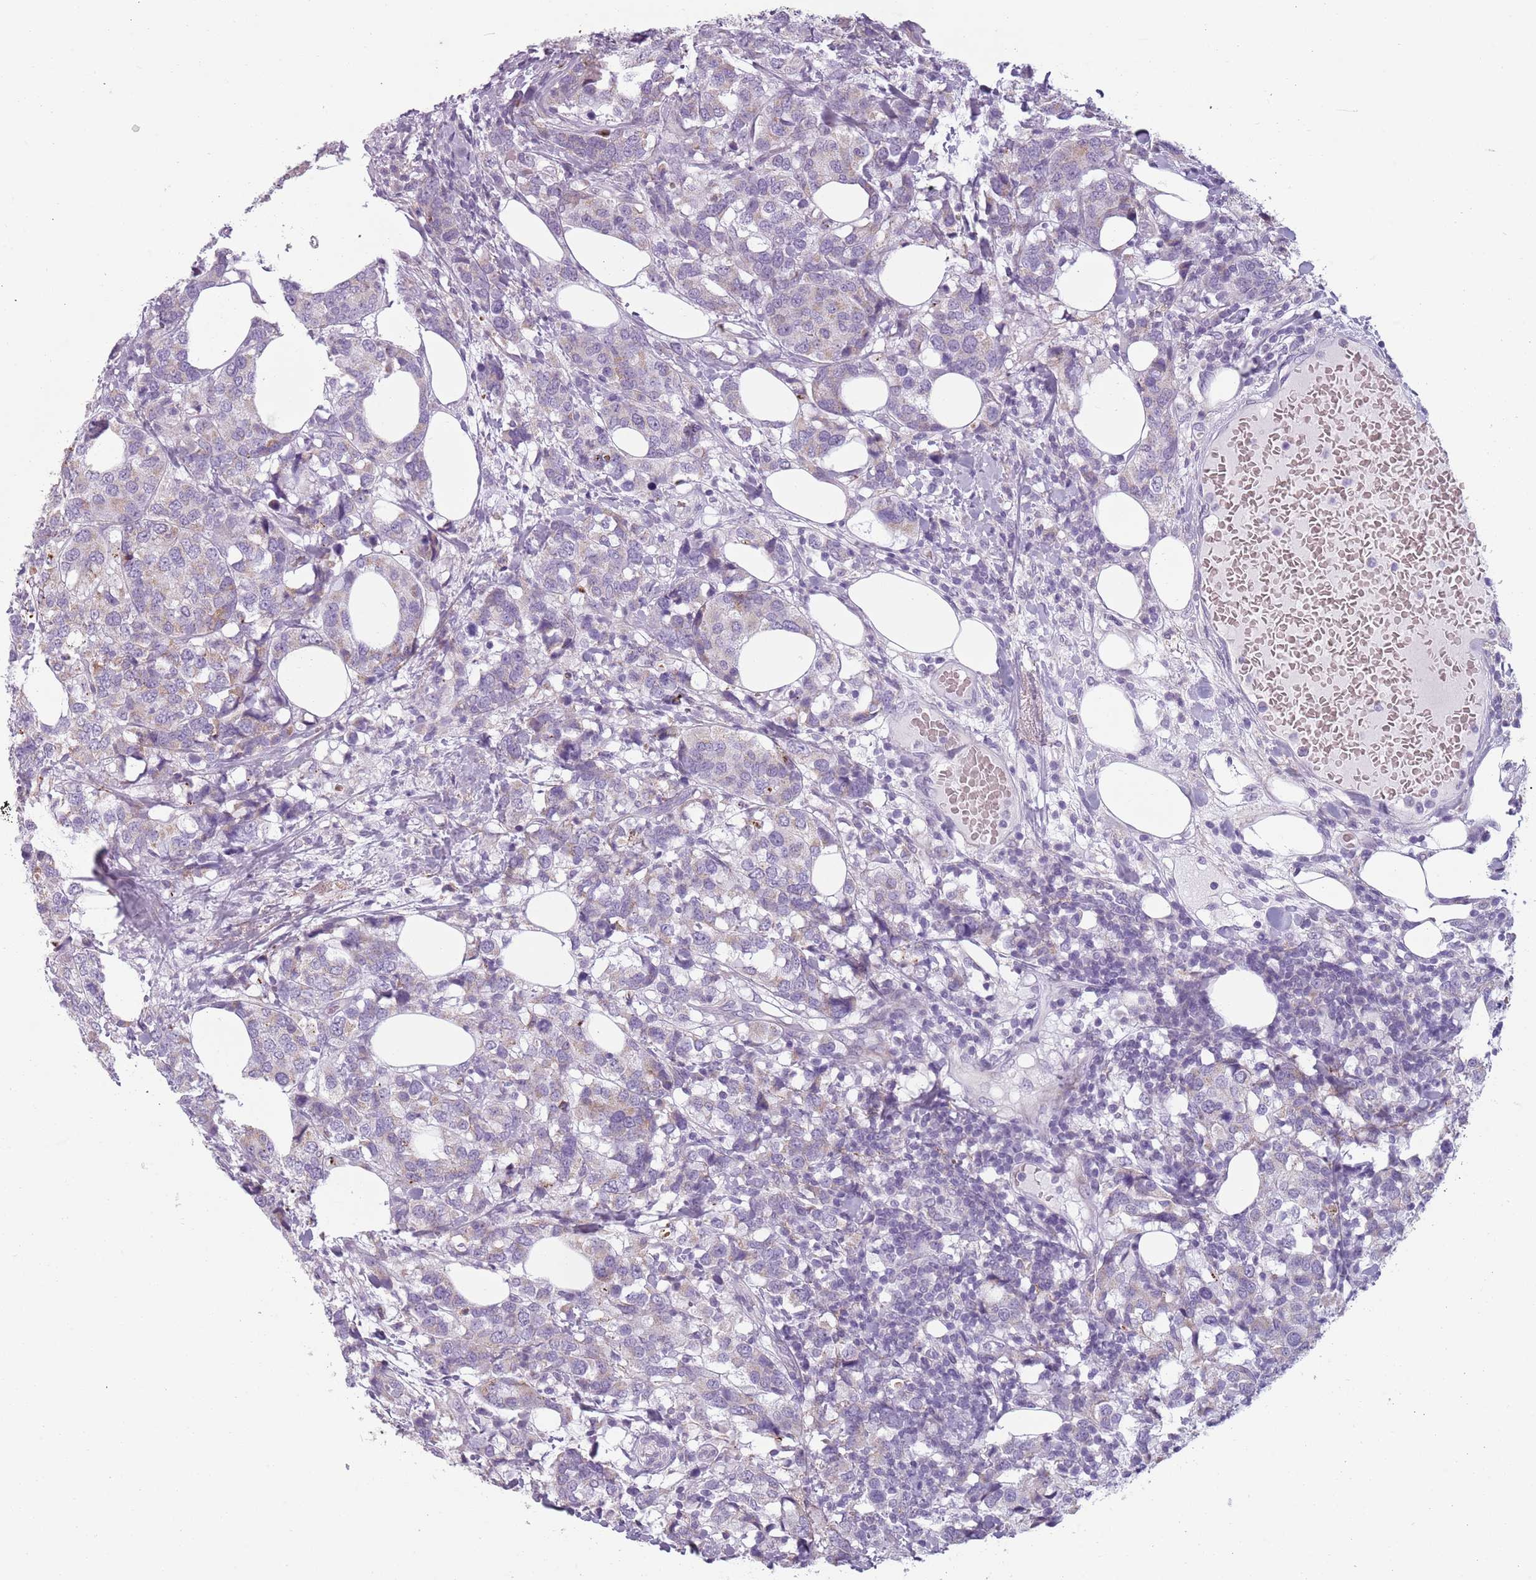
{"staining": {"intensity": "negative", "quantity": "none", "location": "none"}, "tissue": "breast cancer", "cell_type": "Tumor cells", "image_type": "cancer", "snomed": [{"axis": "morphology", "description": "Lobular carcinoma"}, {"axis": "topography", "description": "Breast"}], "caption": "Immunohistochemistry photomicrograph of breast cancer stained for a protein (brown), which reveals no positivity in tumor cells.", "gene": "MEGF8", "patient": {"sex": "female", "age": 59}}